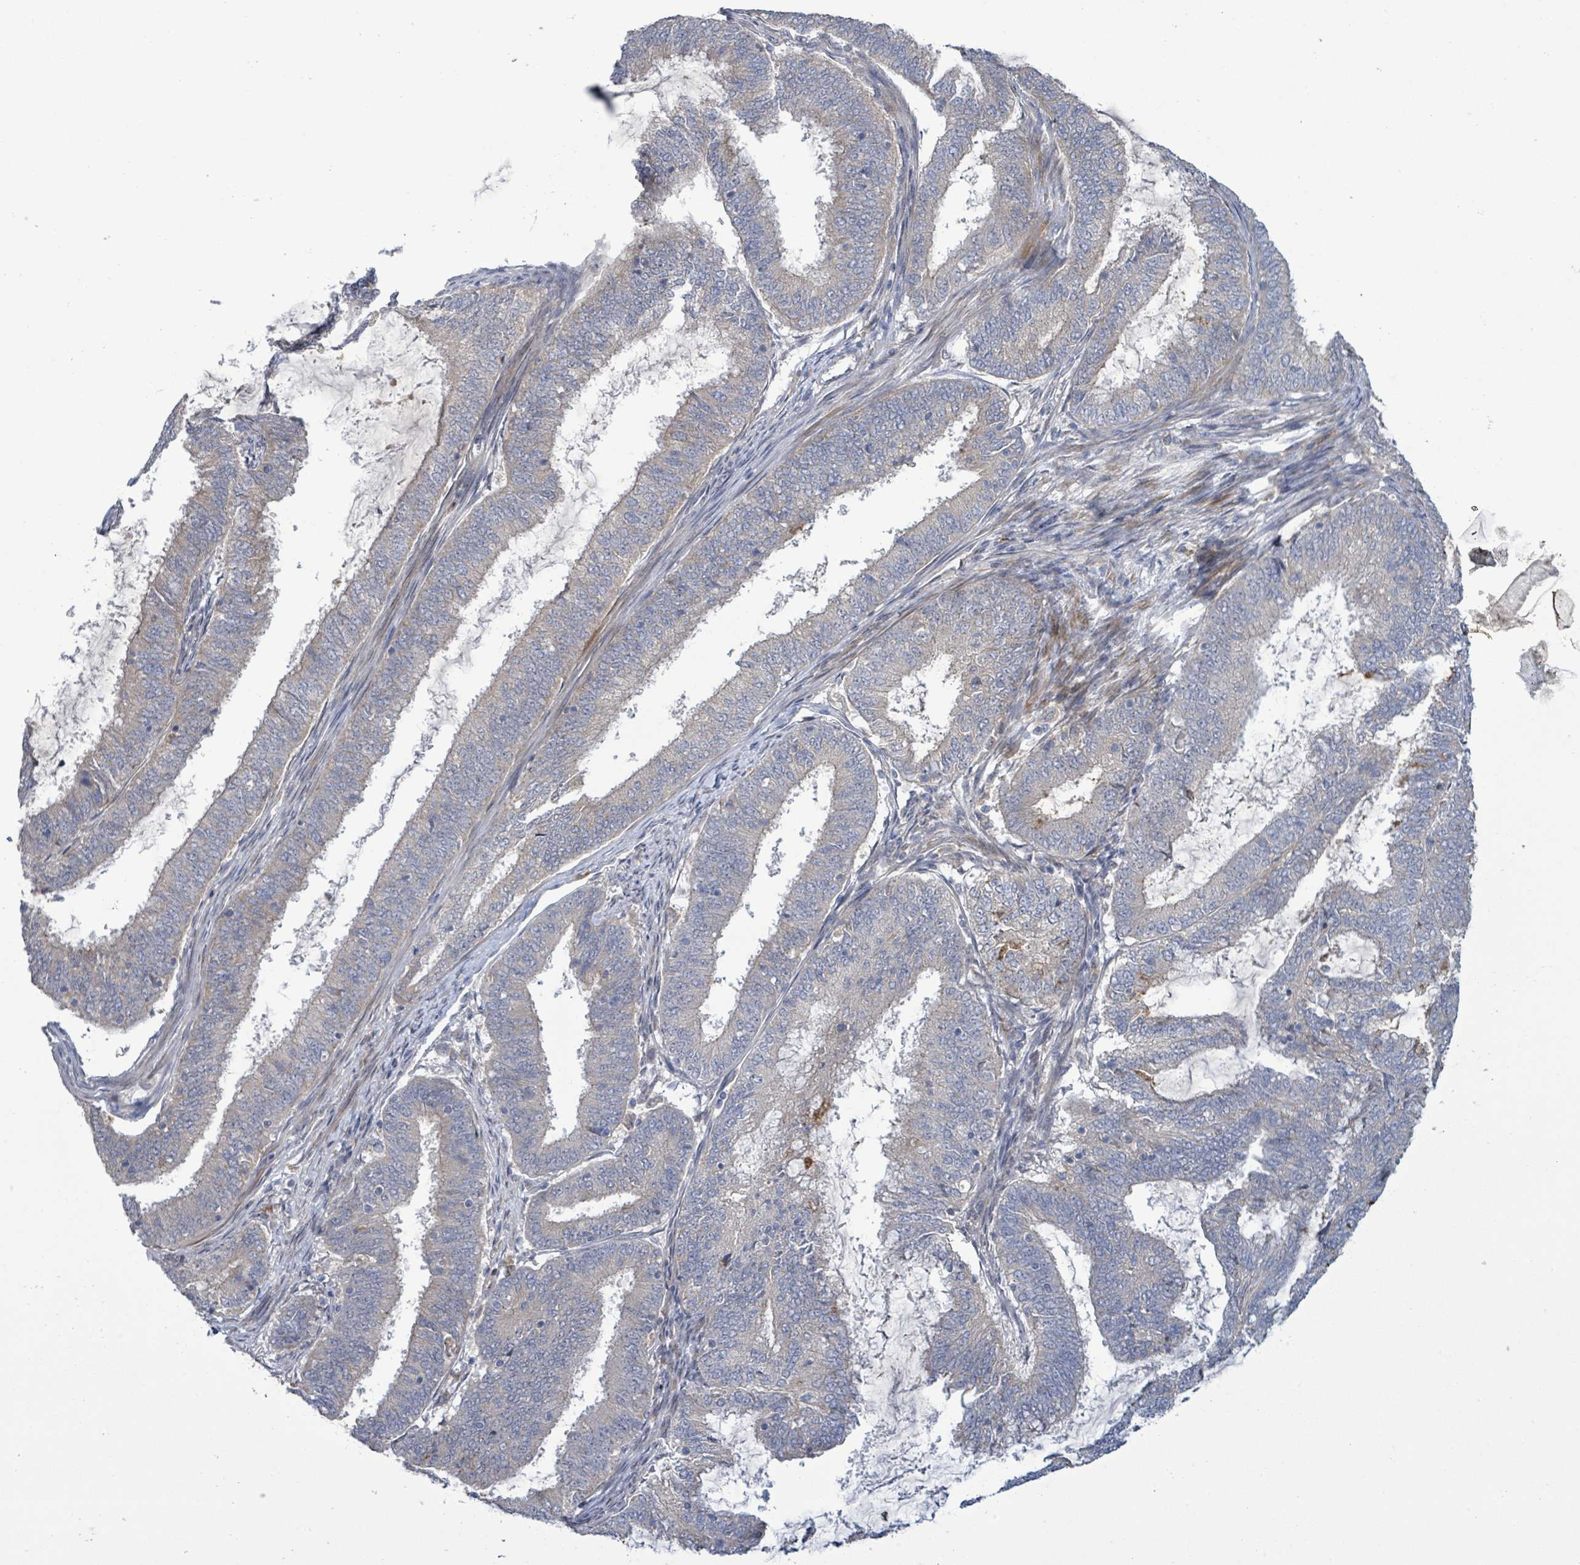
{"staining": {"intensity": "negative", "quantity": "none", "location": "none"}, "tissue": "endometrial cancer", "cell_type": "Tumor cells", "image_type": "cancer", "snomed": [{"axis": "morphology", "description": "Adenocarcinoma, NOS"}, {"axis": "topography", "description": "Endometrium"}], "caption": "Immunohistochemical staining of human endometrial cancer displays no significant staining in tumor cells.", "gene": "SLIT3", "patient": {"sex": "female", "age": 51}}